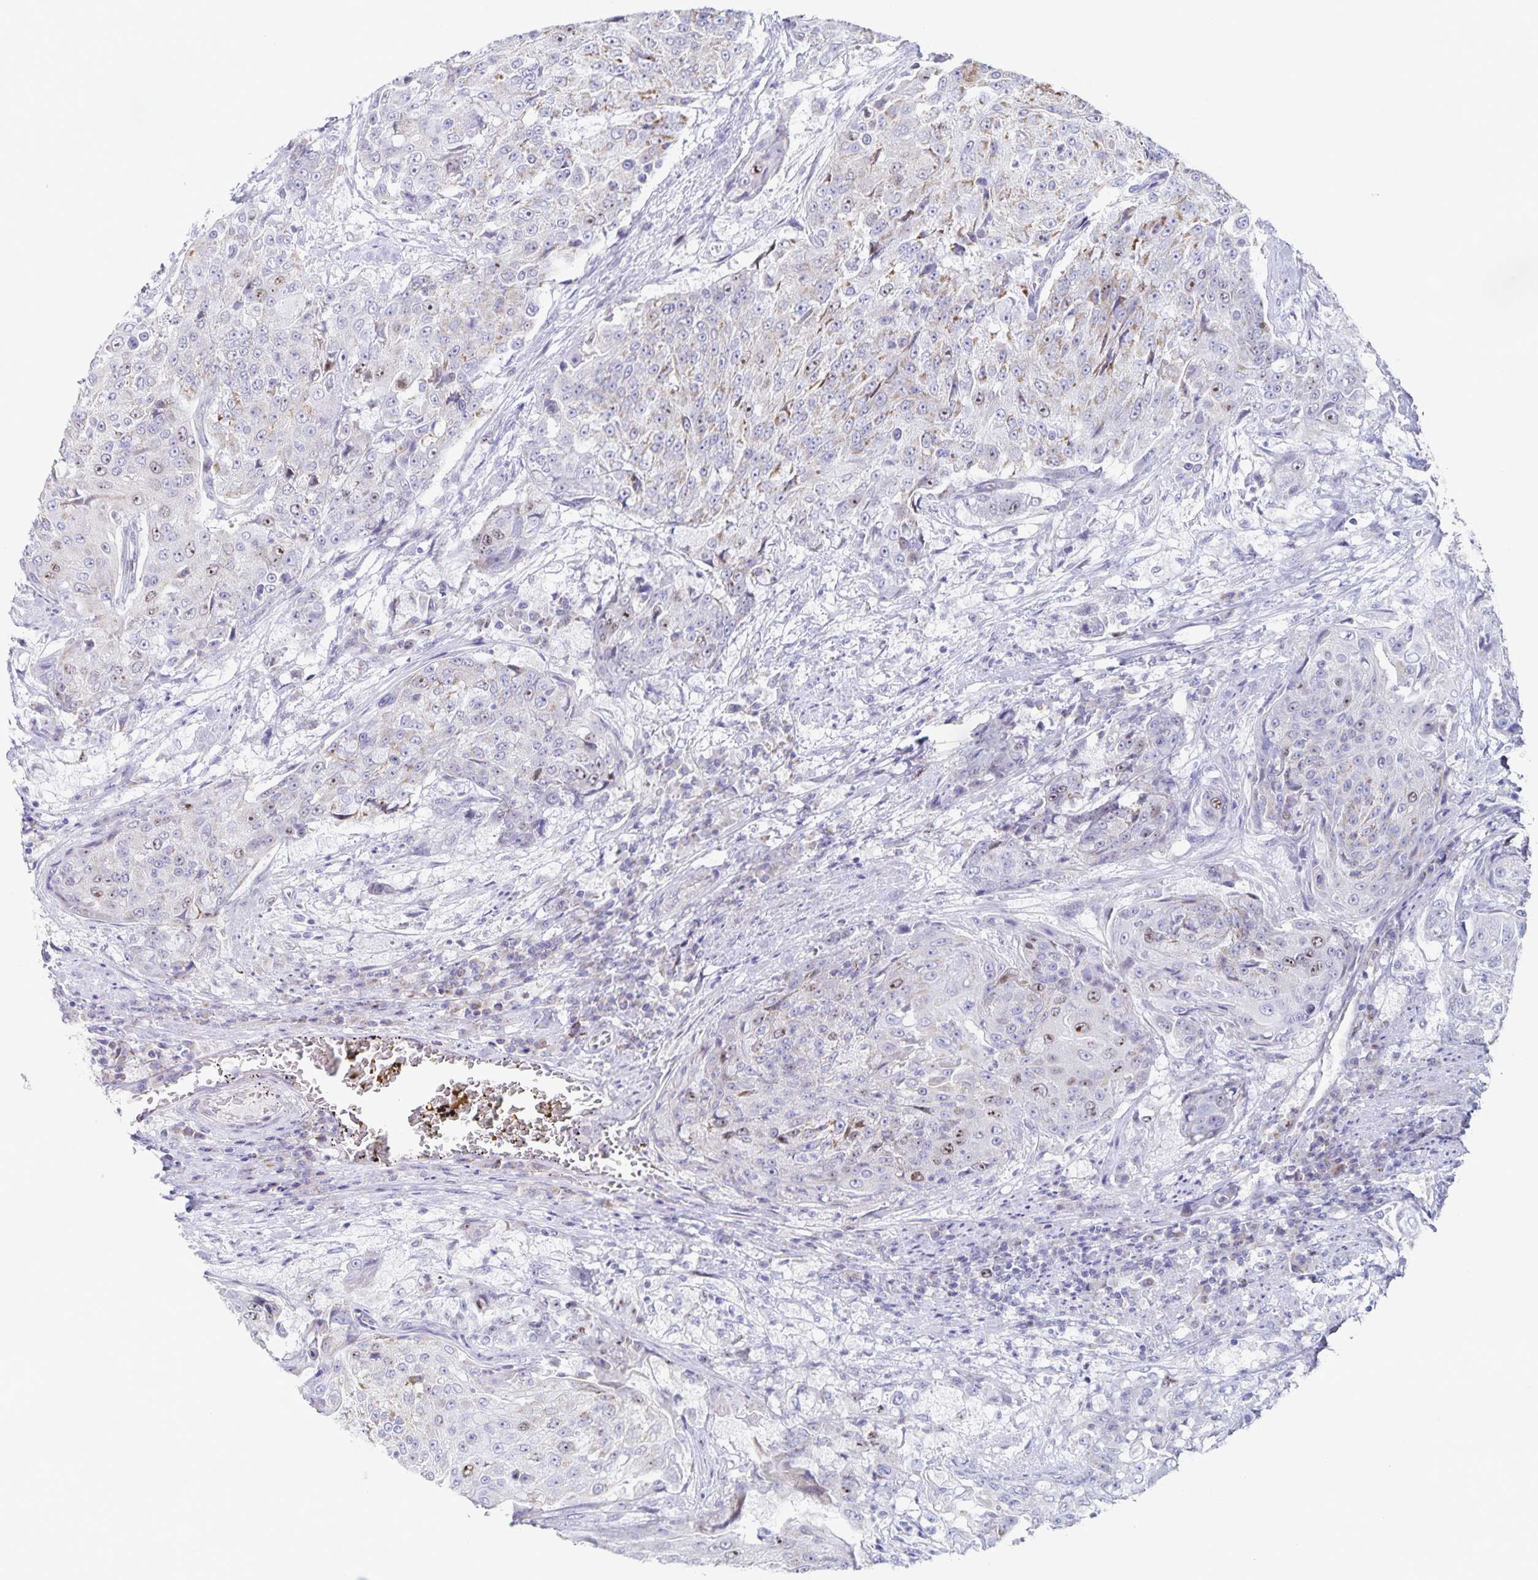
{"staining": {"intensity": "weak", "quantity": "<25%", "location": "cytoplasmic/membranous,nuclear"}, "tissue": "urothelial cancer", "cell_type": "Tumor cells", "image_type": "cancer", "snomed": [{"axis": "morphology", "description": "Urothelial carcinoma, High grade"}, {"axis": "topography", "description": "Urinary bladder"}], "caption": "IHC of human urothelial carcinoma (high-grade) shows no positivity in tumor cells.", "gene": "CENPH", "patient": {"sex": "female", "age": 63}}